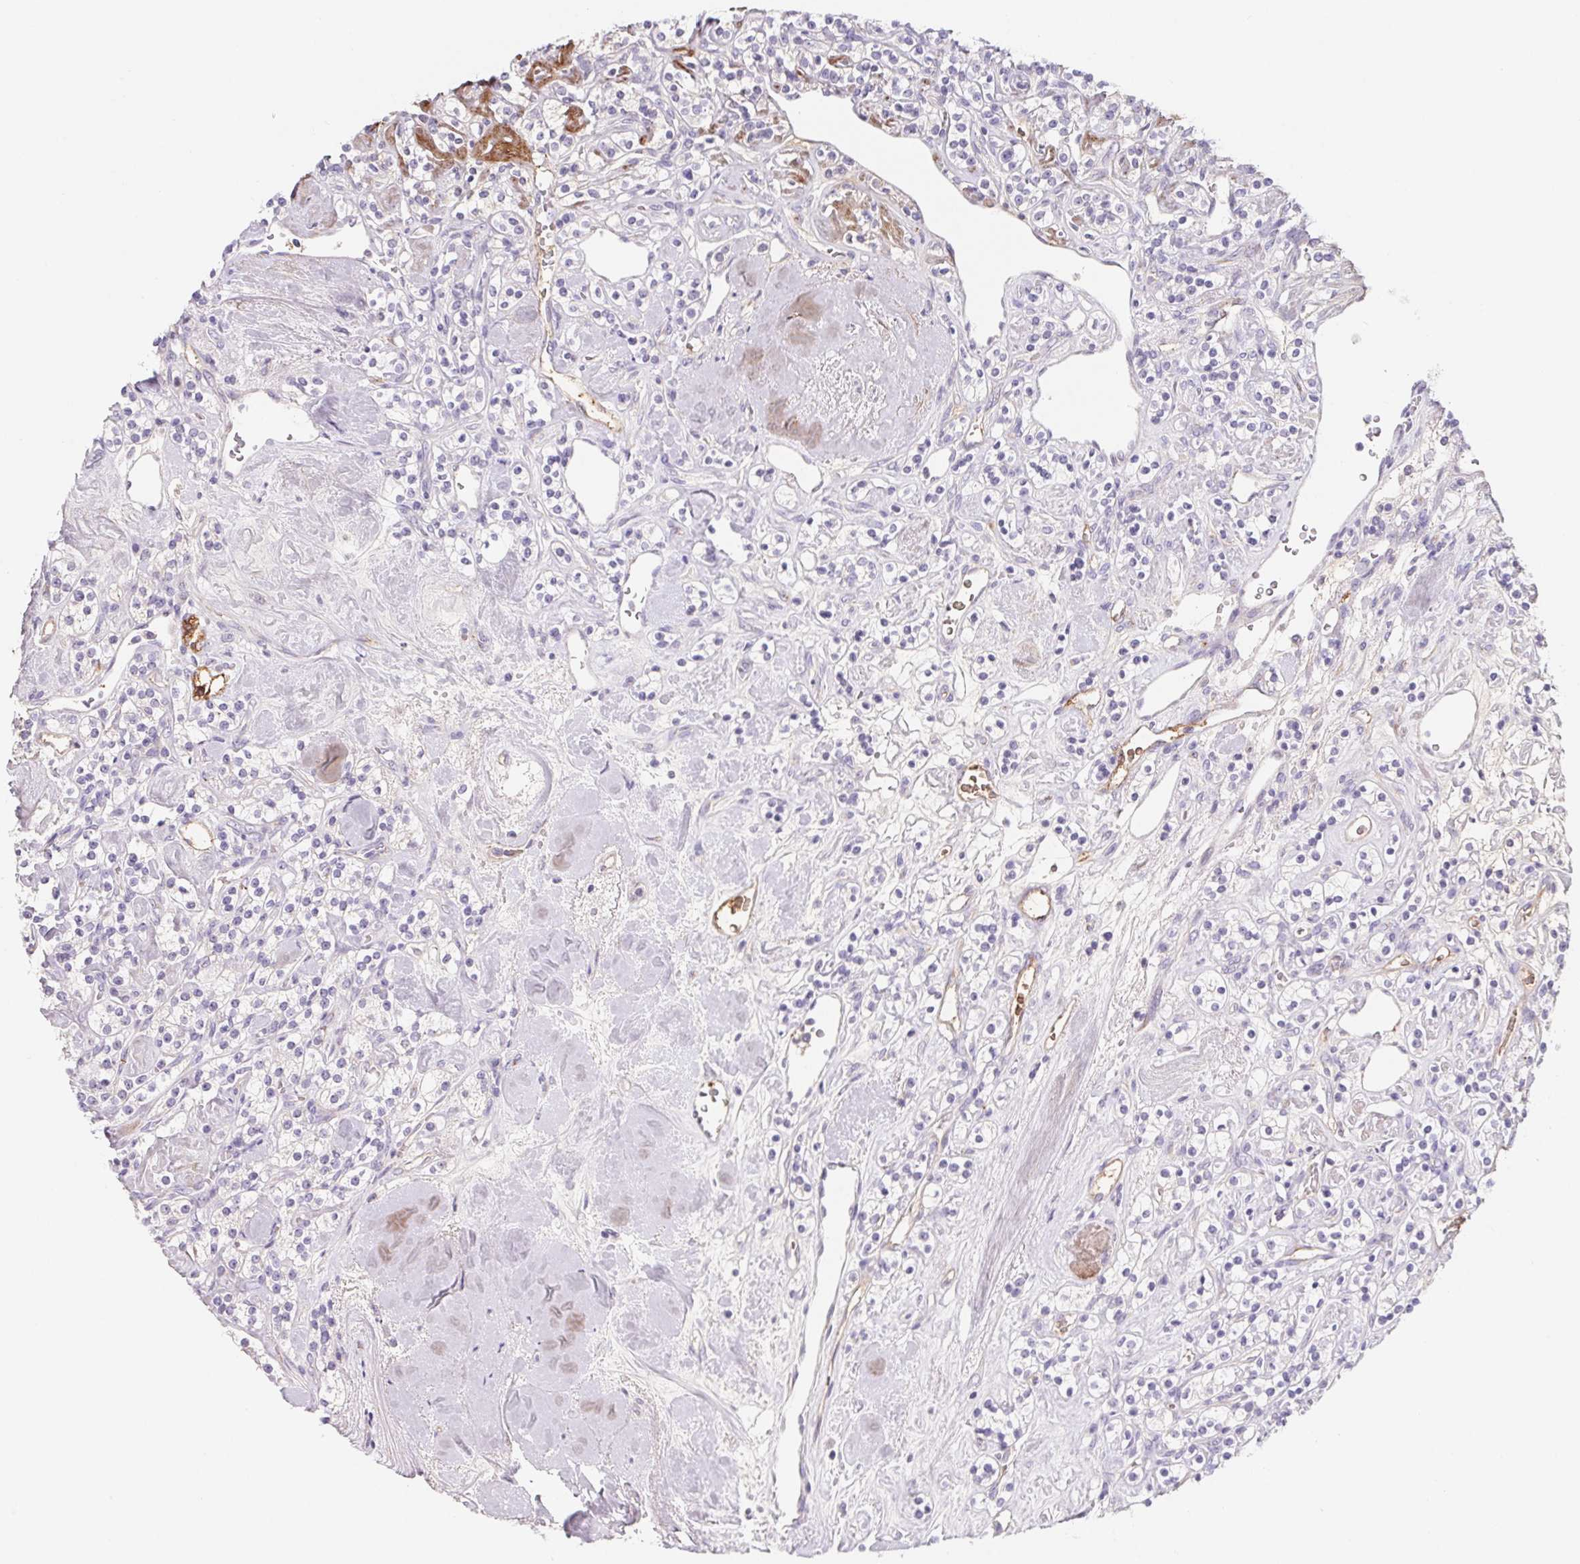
{"staining": {"intensity": "negative", "quantity": "none", "location": "none"}, "tissue": "renal cancer", "cell_type": "Tumor cells", "image_type": "cancer", "snomed": [{"axis": "morphology", "description": "Adenocarcinoma, NOS"}, {"axis": "topography", "description": "Kidney"}], "caption": "DAB (3,3'-diaminobenzidine) immunohistochemical staining of human adenocarcinoma (renal) displays no significant staining in tumor cells. (DAB immunohistochemistry (IHC), high magnification).", "gene": "LPA", "patient": {"sex": "male", "age": 77}}